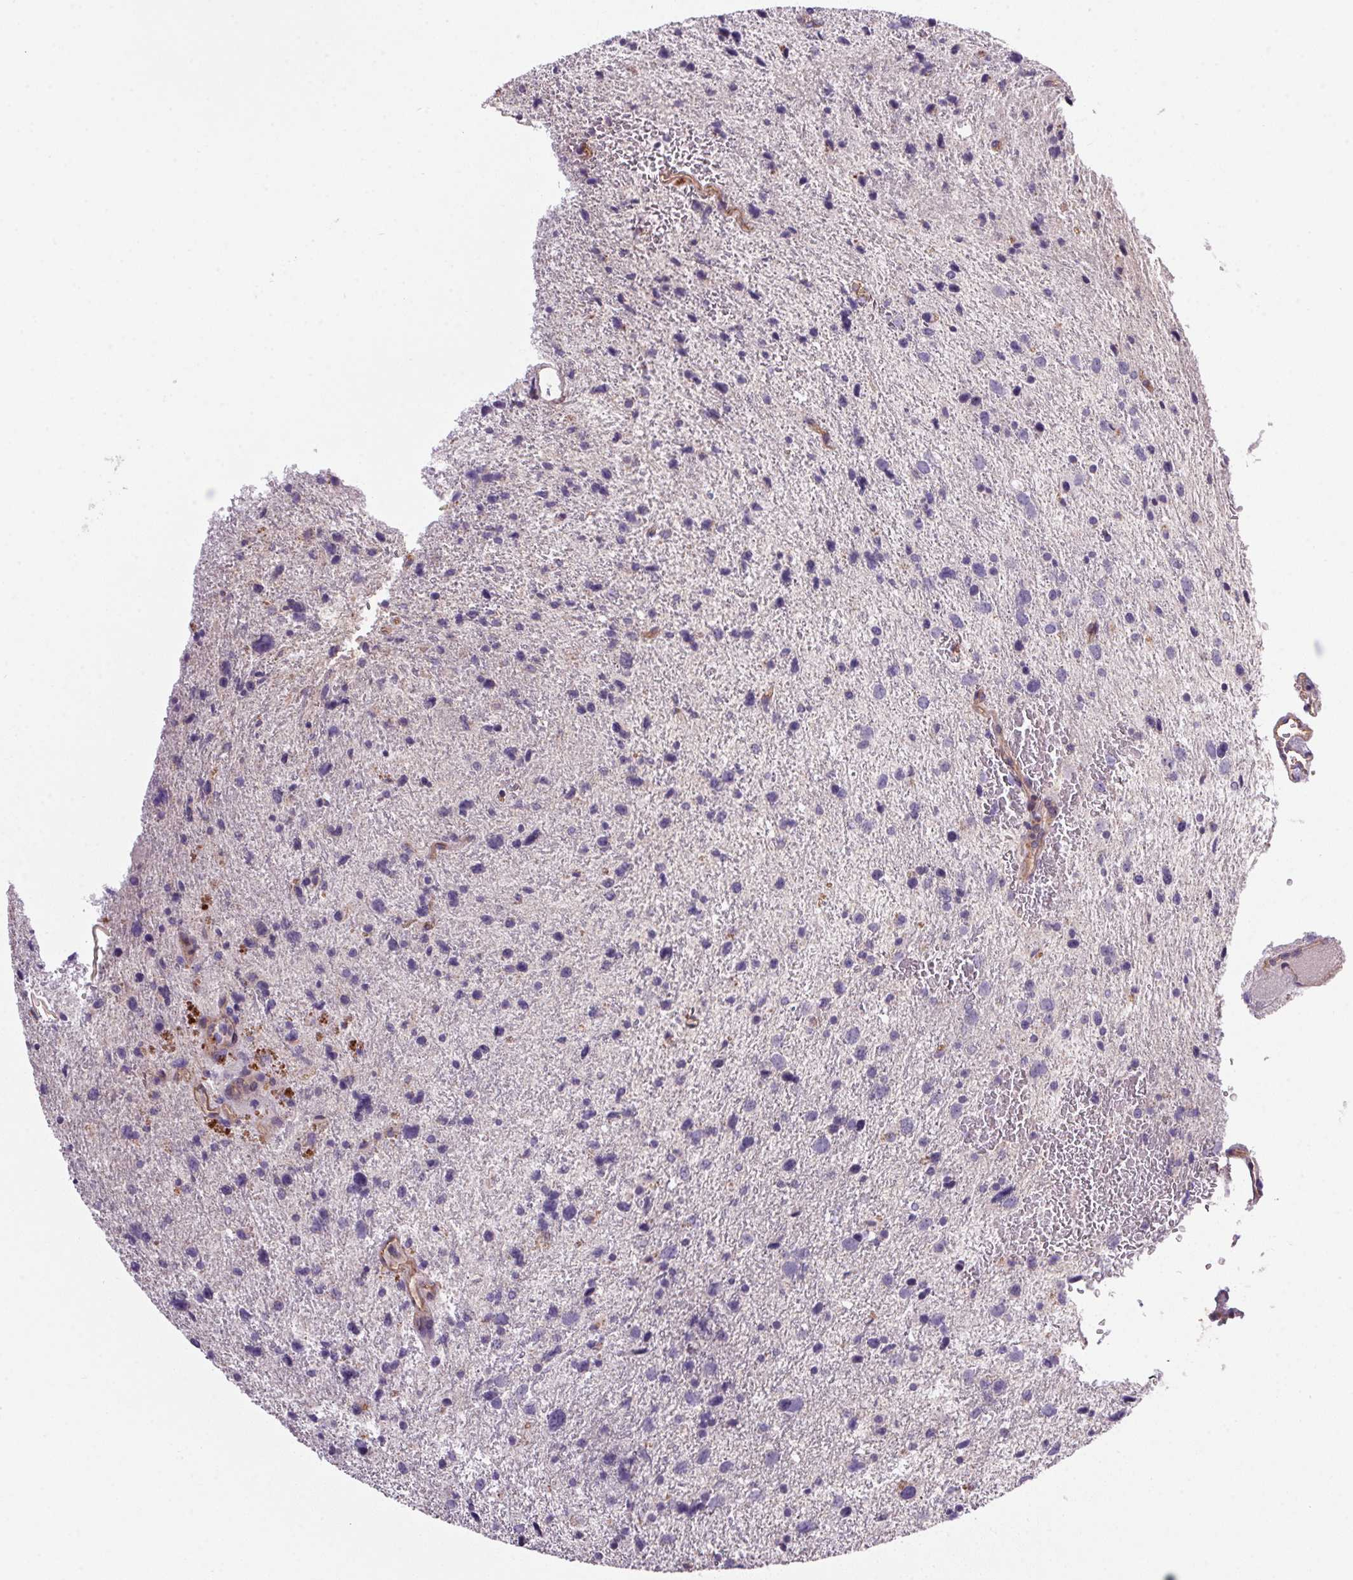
{"staining": {"intensity": "negative", "quantity": "none", "location": "none"}, "tissue": "glioma", "cell_type": "Tumor cells", "image_type": "cancer", "snomed": [{"axis": "morphology", "description": "Glioma, malignant, Low grade"}, {"axis": "topography", "description": "Brain"}], "caption": "Photomicrograph shows no significant protein positivity in tumor cells of glioma.", "gene": "APOC4", "patient": {"sex": "female", "age": 55}}